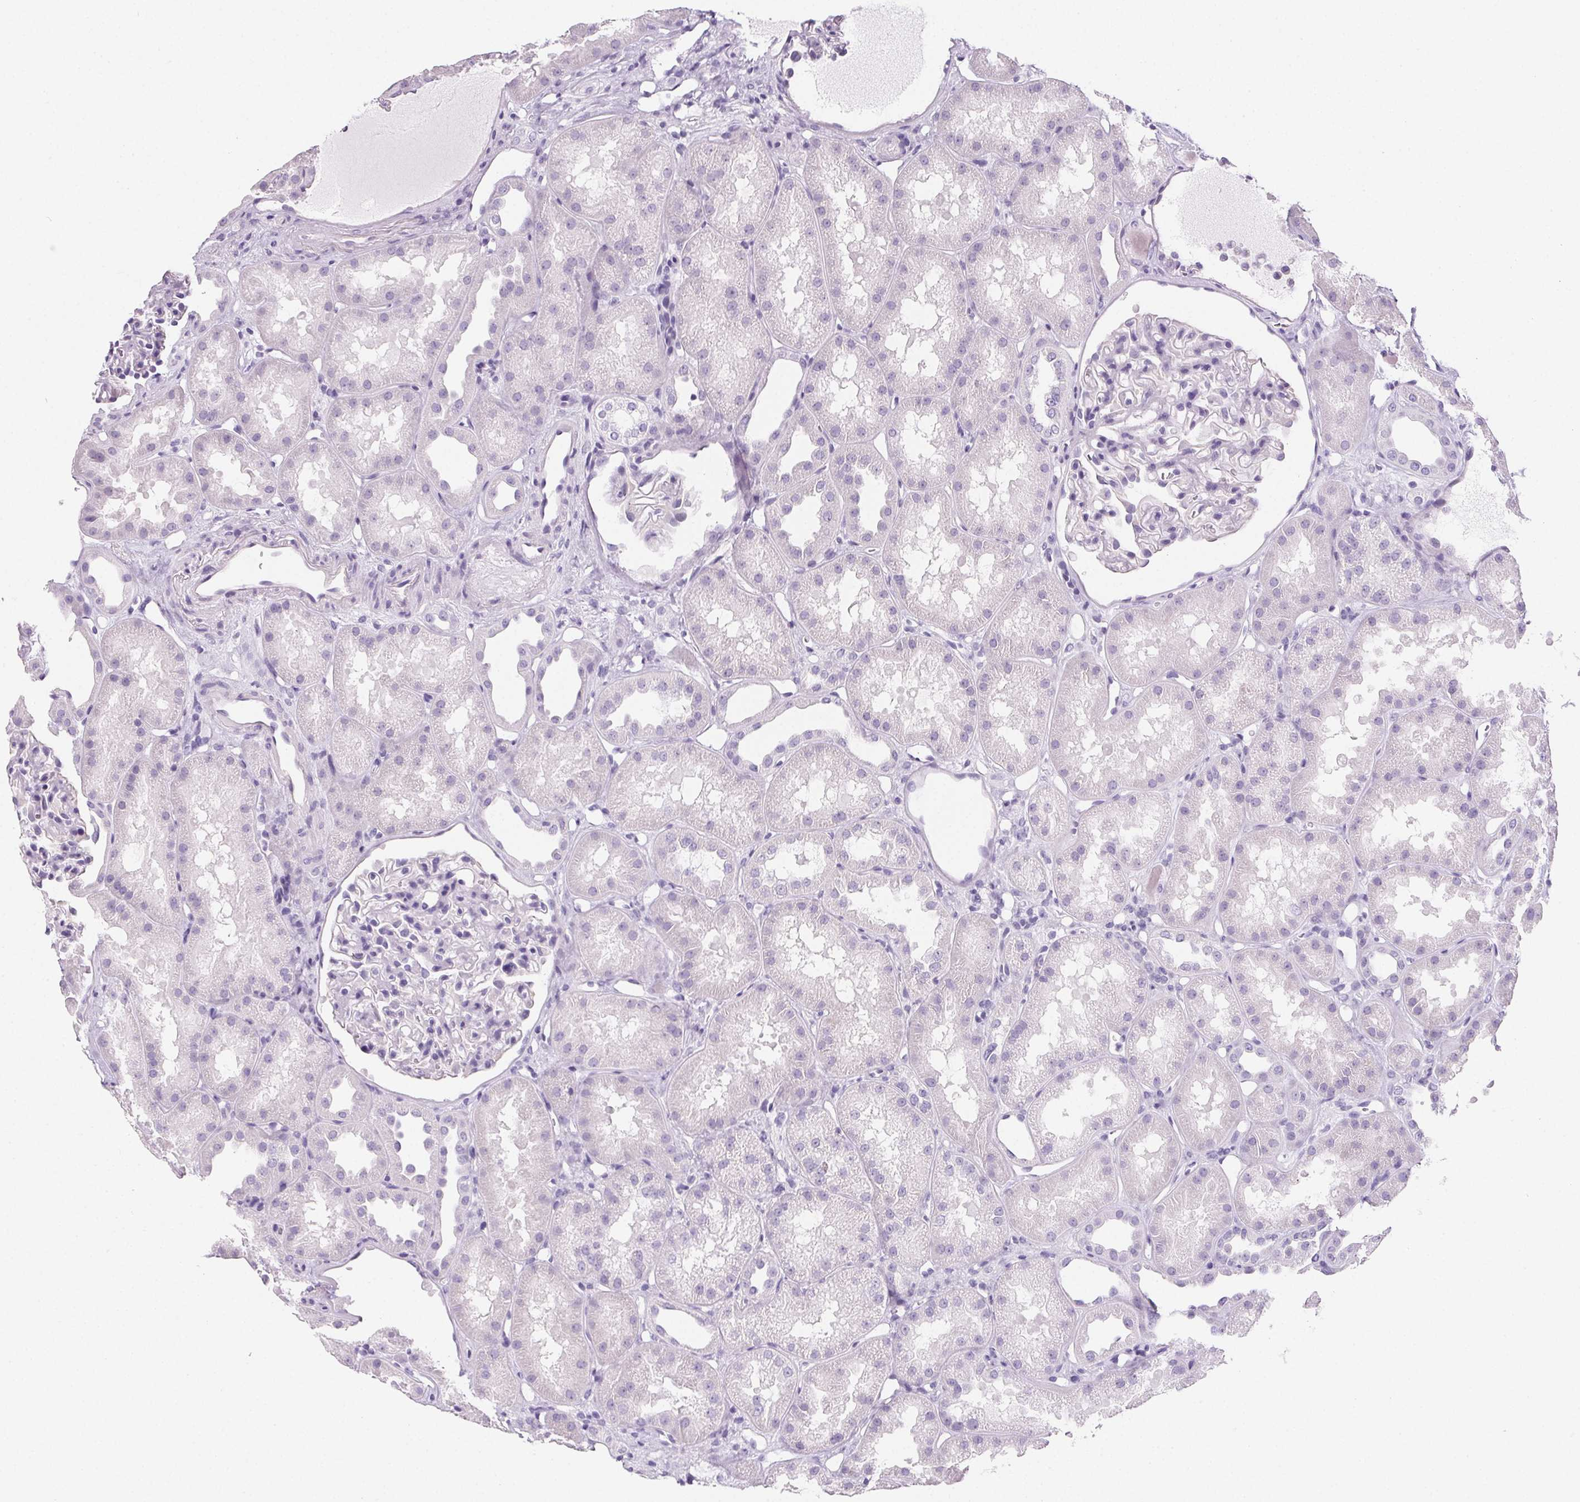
{"staining": {"intensity": "negative", "quantity": "none", "location": "none"}, "tissue": "kidney", "cell_type": "Cells in glomeruli", "image_type": "normal", "snomed": [{"axis": "morphology", "description": "Normal tissue, NOS"}, {"axis": "topography", "description": "Kidney"}], "caption": "Kidney was stained to show a protein in brown. There is no significant positivity in cells in glomeruli. The staining was performed using DAB to visualize the protein expression in brown, while the nuclei were stained in blue with hematoxylin (Magnification: 20x).", "gene": "PRSS1", "patient": {"sex": "male", "age": 61}}